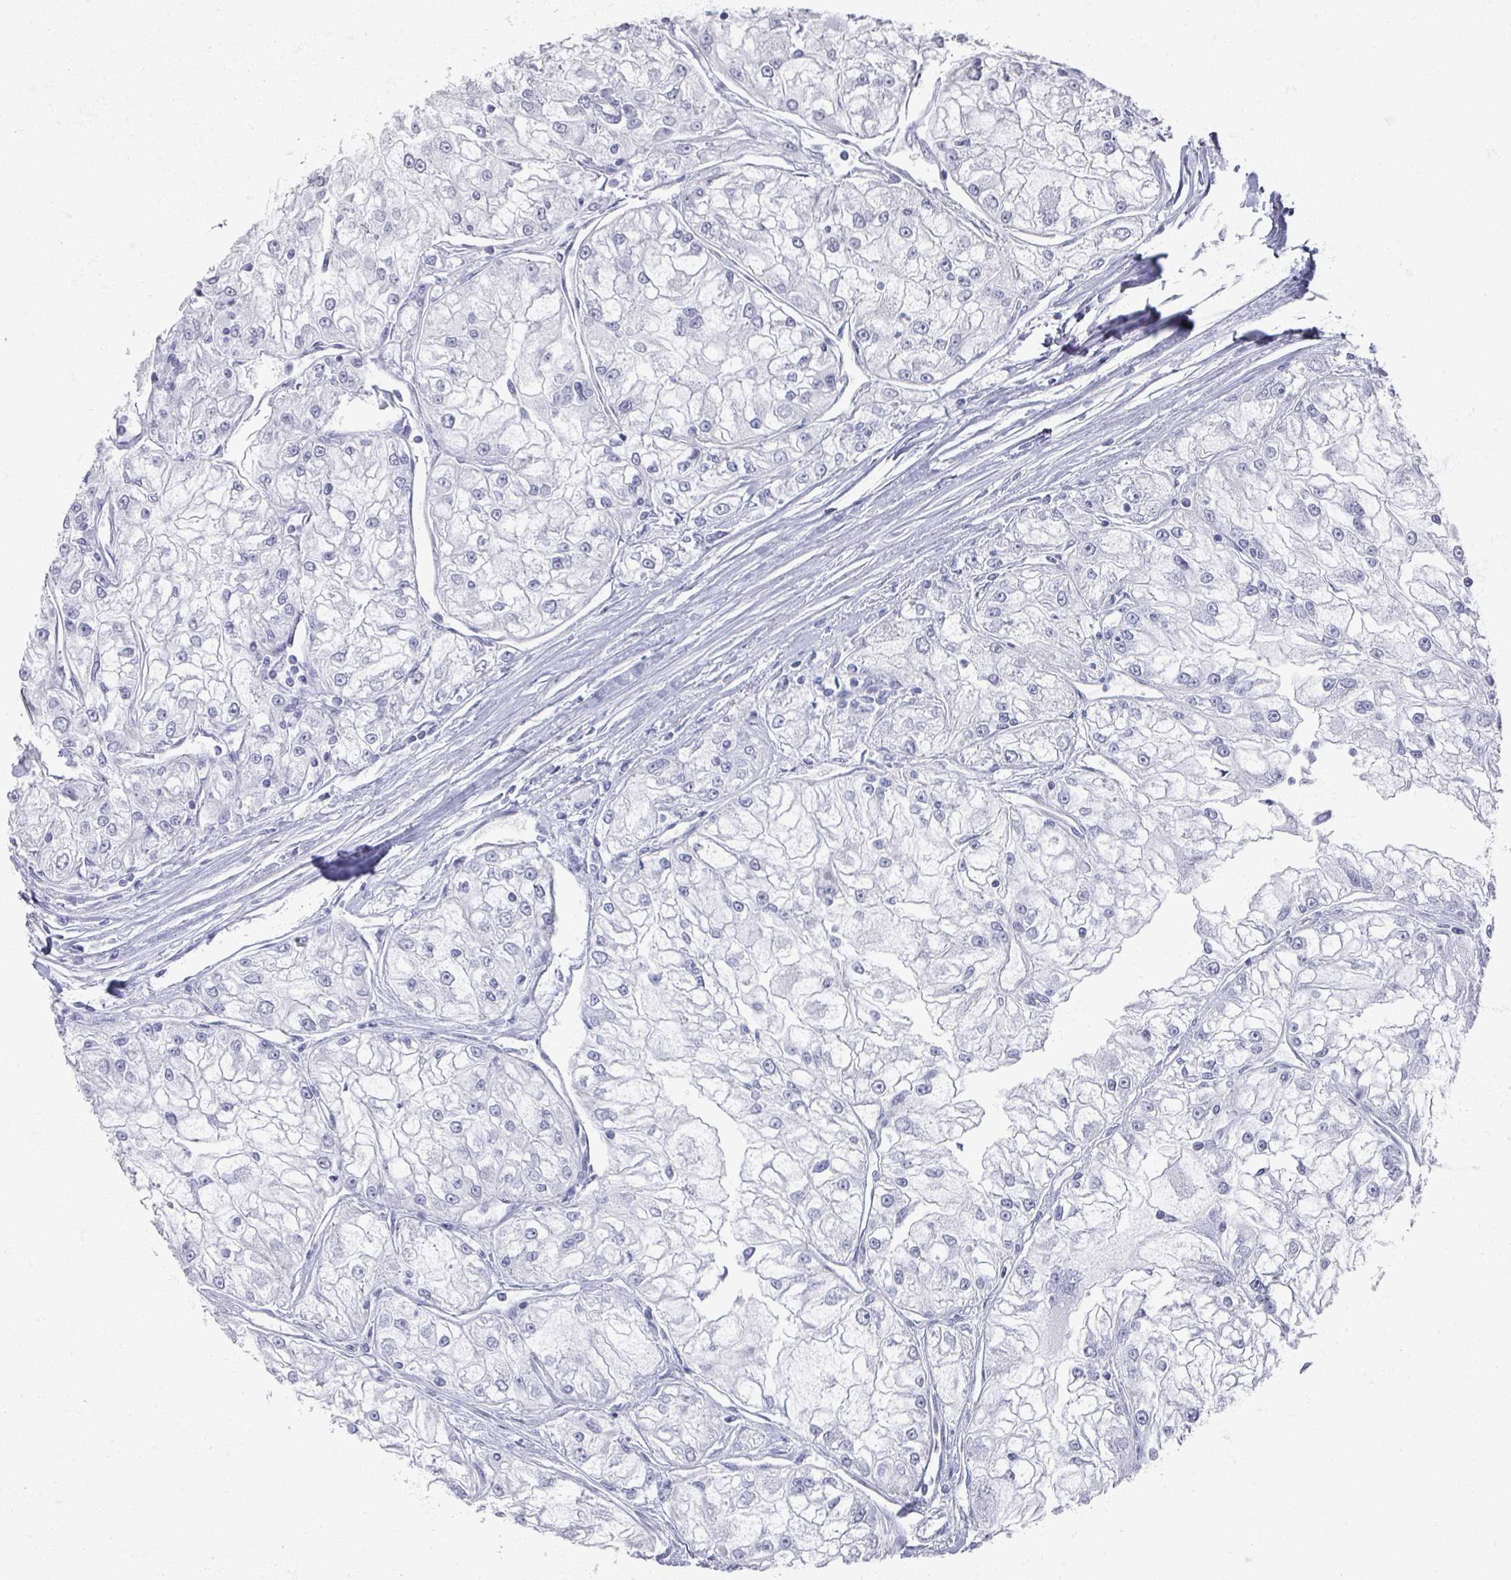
{"staining": {"intensity": "negative", "quantity": "none", "location": "none"}, "tissue": "renal cancer", "cell_type": "Tumor cells", "image_type": "cancer", "snomed": [{"axis": "morphology", "description": "Adenocarcinoma, NOS"}, {"axis": "topography", "description": "Kidney"}], "caption": "A micrograph of renal cancer stained for a protein shows no brown staining in tumor cells. The staining is performed using DAB brown chromogen with nuclei counter-stained in using hematoxylin.", "gene": "OMG", "patient": {"sex": "female", "age": 72}}